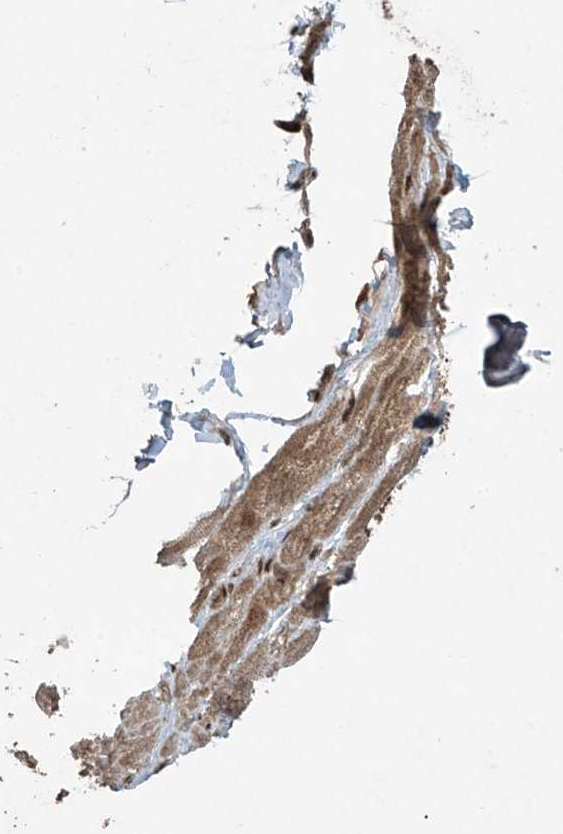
{"staining": {"intensity": "moderate", "quantity": ">75%", "location": "cytoplasmic/membranous"}, "tissue": "heart muscle", "cell_type": "Cardiomyocytes", "image_type": "normal", "snomed": [{"axis": "morphology", "description": "Normal tissue, NOS"}, {"axis": "topography", "description": "Heart"}], "caption": "The immunohistochemical stain highlights moderate cytoplasmic/membranous staining in cardiomyocytes of benign heart muscle. (brown staining indicates protein expression, while blue staining denotes nuclei).", "gene": "TTC22", "patient": {"sex": "male", "age": 50}}